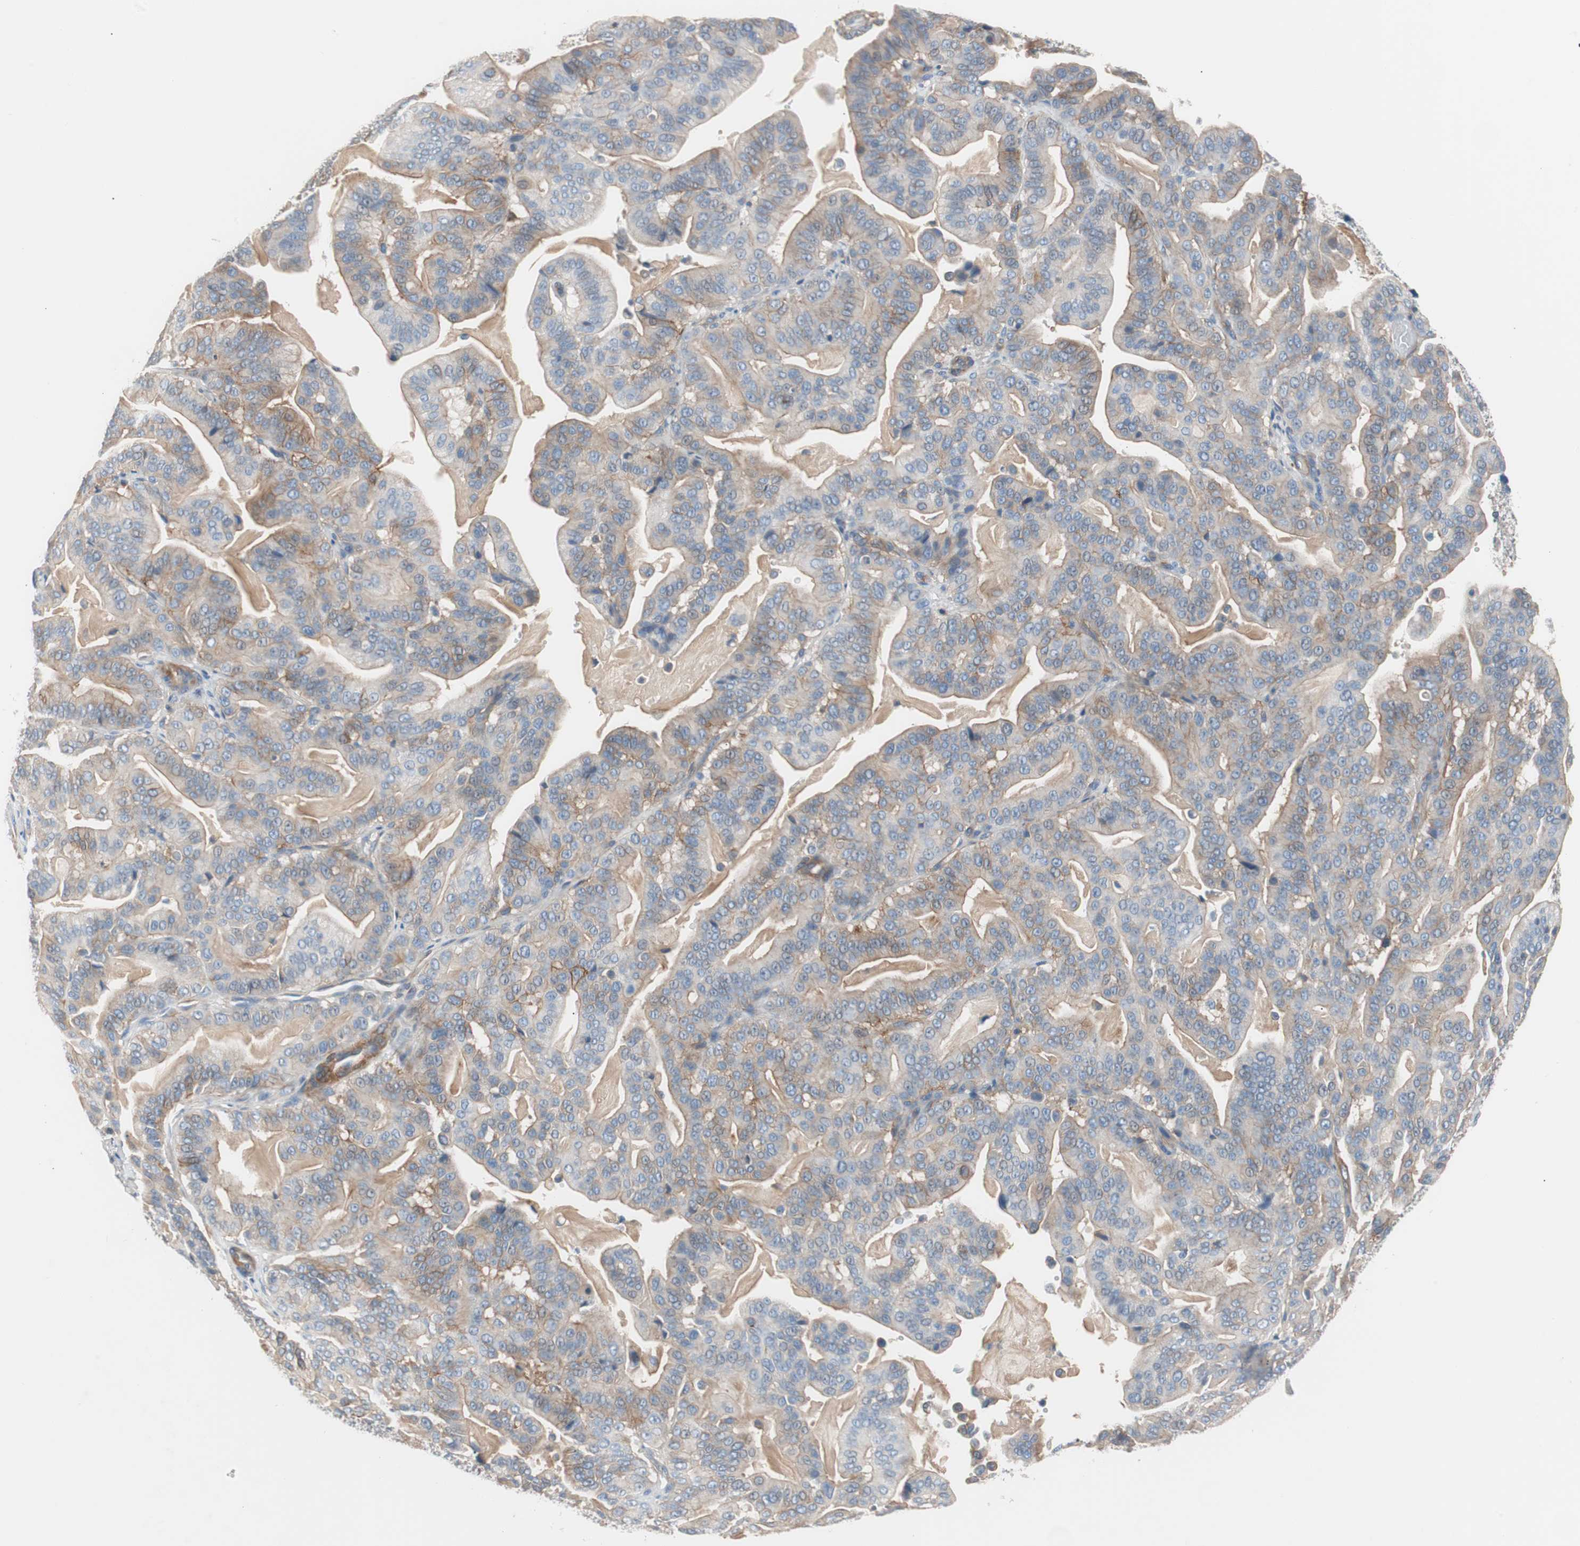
{"staining": {"intensity": "weak", "quantity": "25%-75%", "location": "cytoplasmic/membranous"}, "tissue": "pancreatic cancer", "cell_type": "Tumor cells", "image_type": "cancer", "snomed": [{"axis": "morphology", "description": "Adenocarcinoma, NOS"}, {"axis": "topography", "description": "Pancreas"}], "caption": "The micrograph displays a brown stain indicating the presence of a protein in the cytoplasmic/membranous of tumor cells in pancreatic cancer.", "gene": "GPR160", "patient": {"sex": "male", "age": 63}}